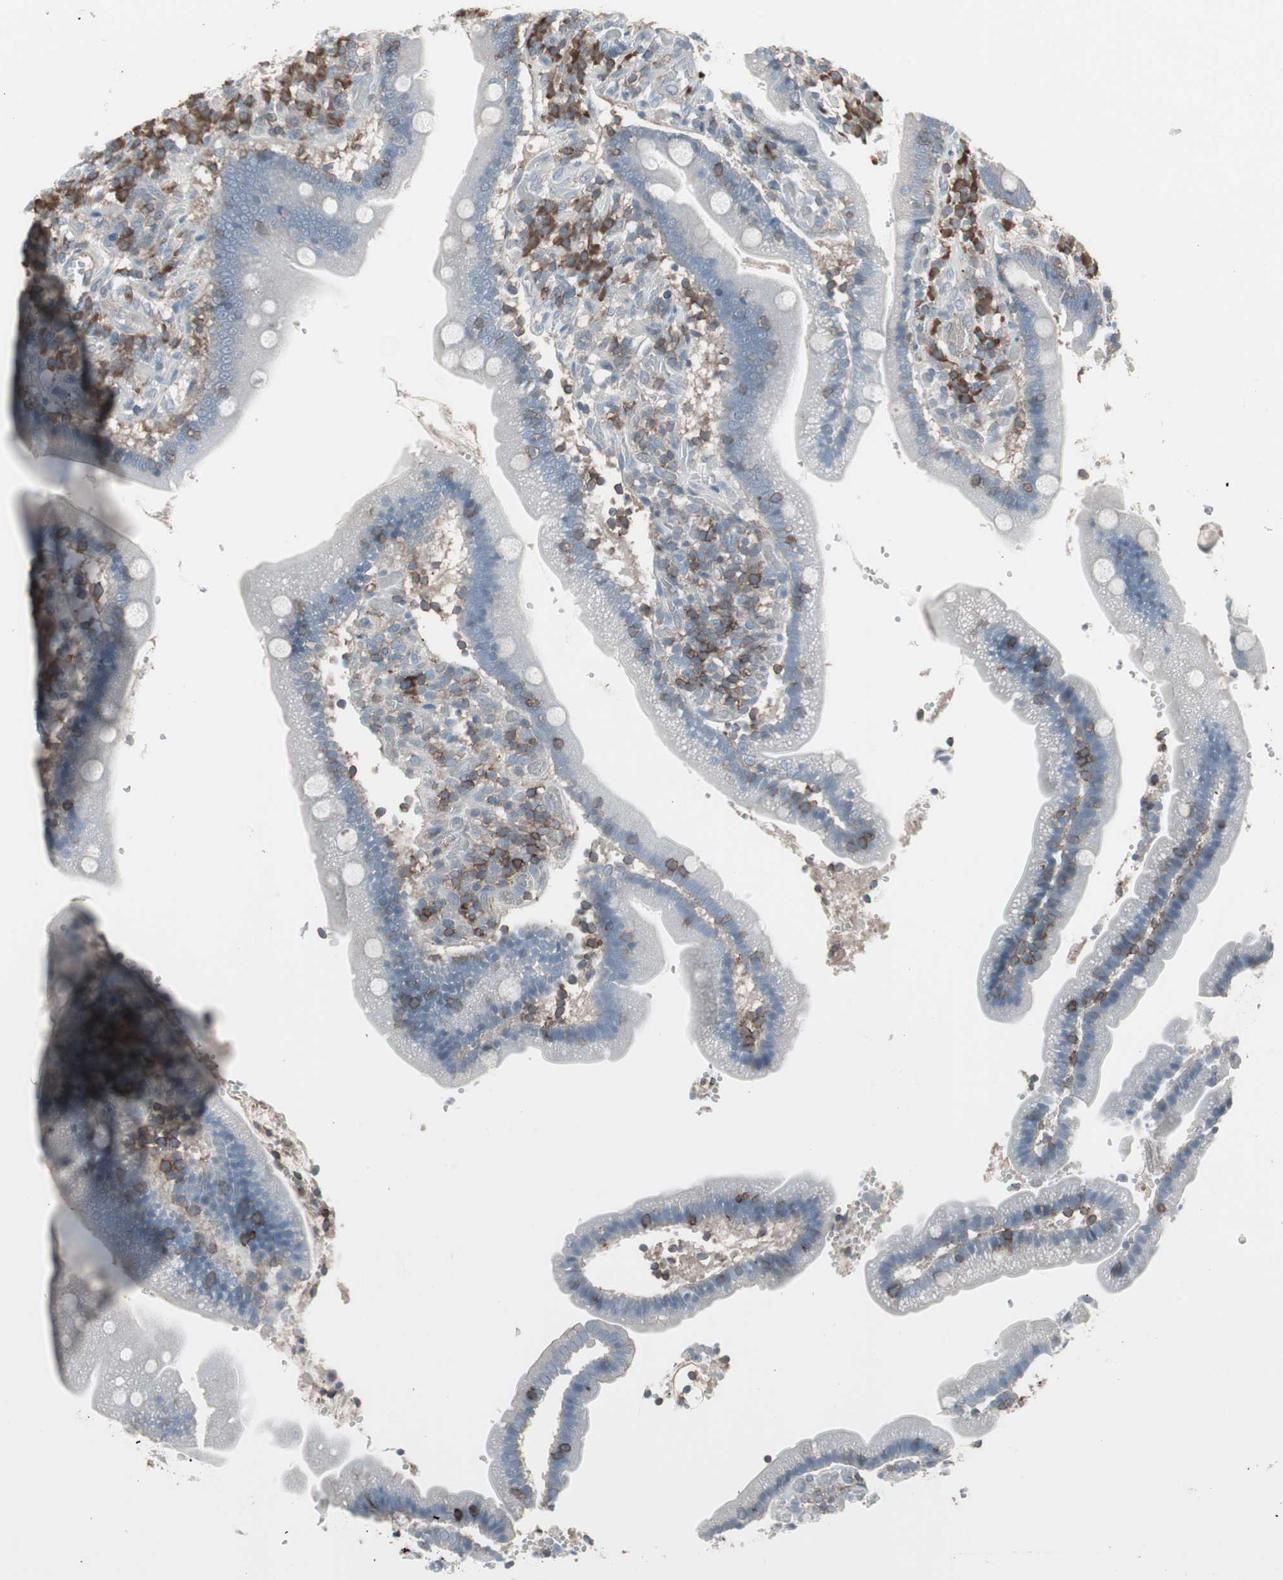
{"staining": {"intensity": "weak", "quantity": "<25%", "location": "cytoplasmic/membranous"}, "tissue": "duodenum", "cell_type": "Glandular cells", "image_type": "normal", "snomed": [{"axis": "morphology", "description": "Normal tissue, NOS"}, {"axis": "topography", "description": "Duodenum"}], "caption": "Unremarkable duodenum was stained to show a protein in brown. There is no significant expression in glandular cells. The staining is performed using DAB brown chromogen with nuclei counter-stained in using hematoxylin.", "gene": "ZSCAN32", "patient": {"sex": "male", "age": 66}}